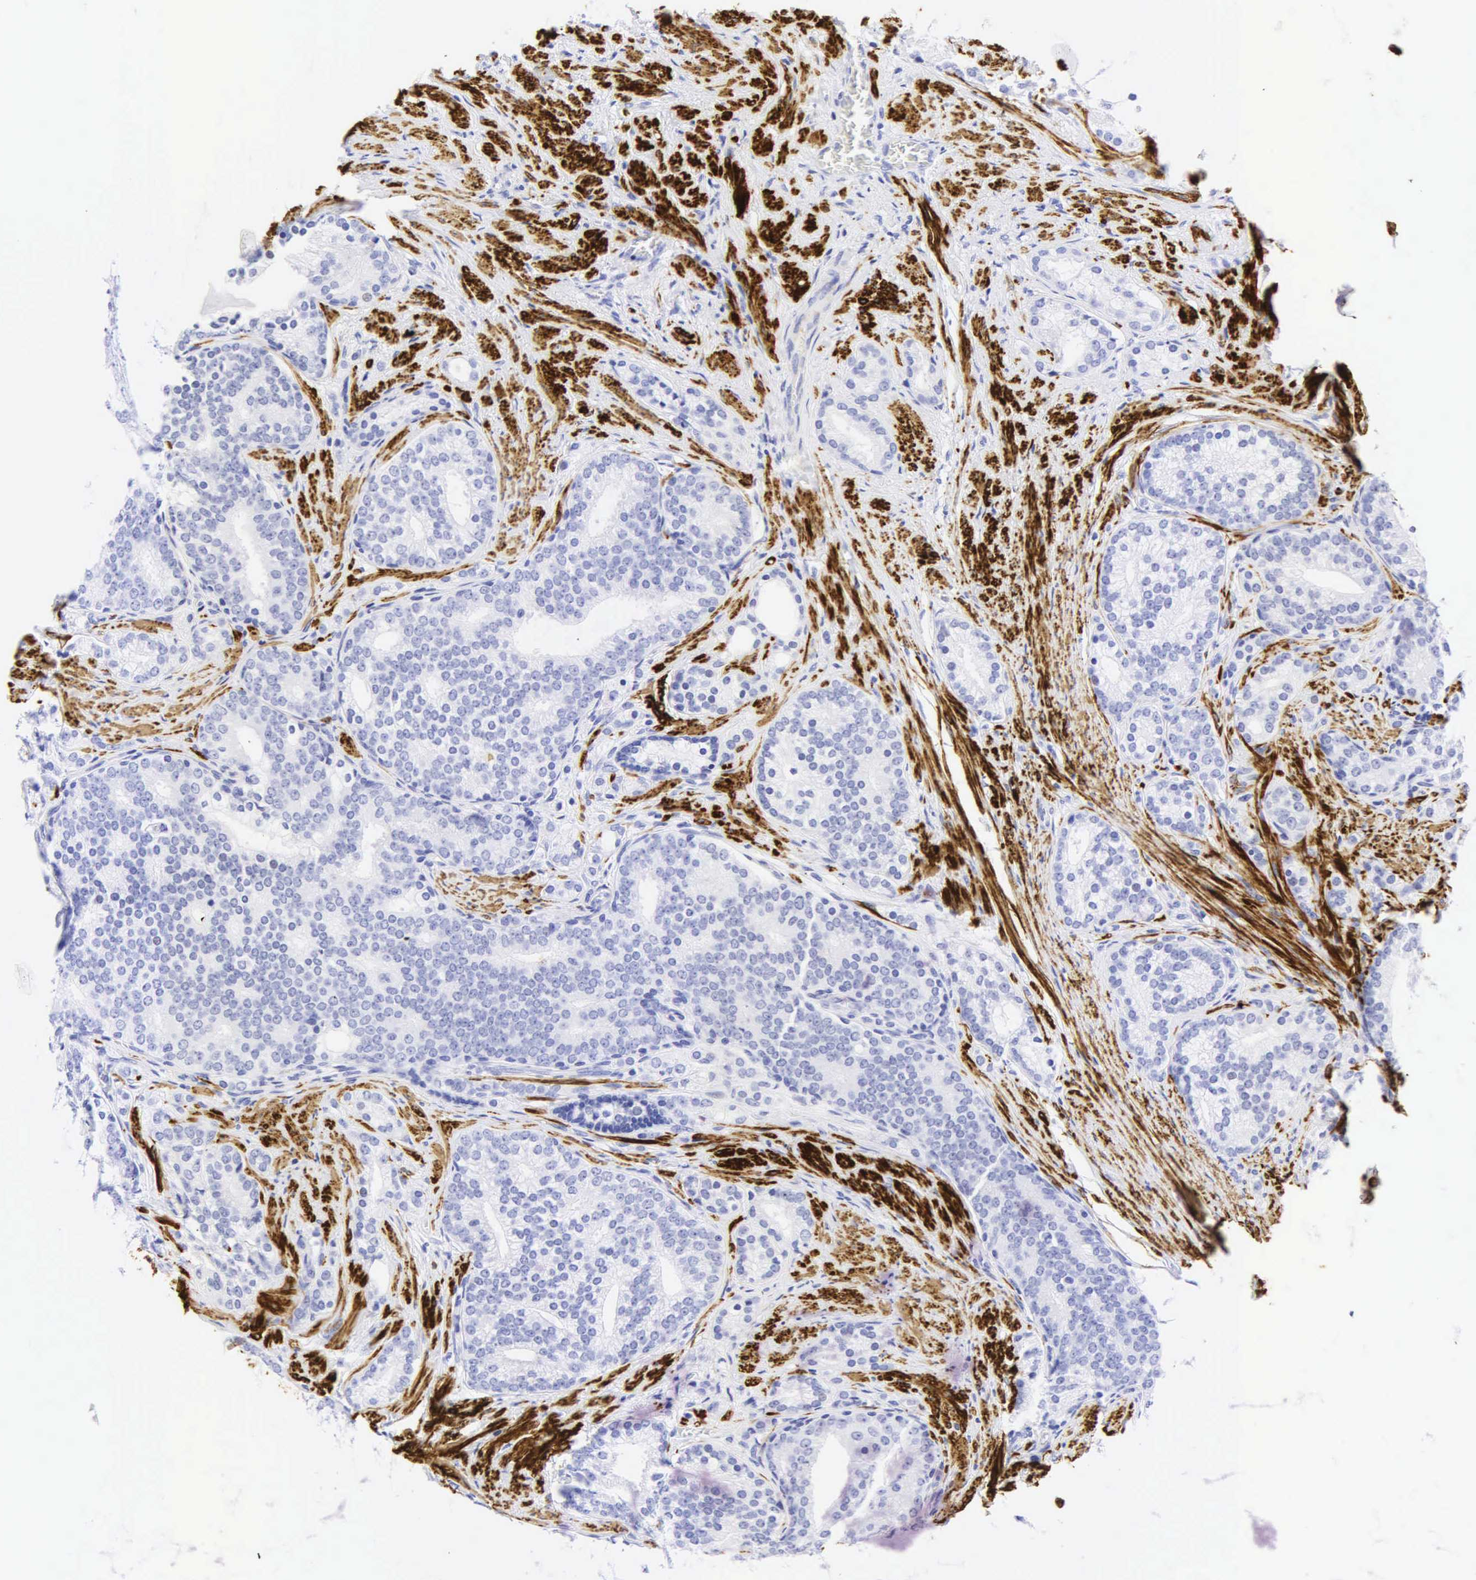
{"staining": {"intensity": "negative", "quantity": "none", "location": "none"}, "tissue": "prostate cancer", "cell_type": "Tumor cells", "image_type": "cancer", "snomed": [{"axis": "morphology", "description": "Adenocarcinoma, Low grade"}, {"axis": "topography", "description": "Prostate"}], "caption": "Immunohistochemical staining of human prostate low-grade adenocarcinoma exhibits no significant expression in tumor cells.", "gene": "DES", "patient": {"sex": "male", "age": 71}}